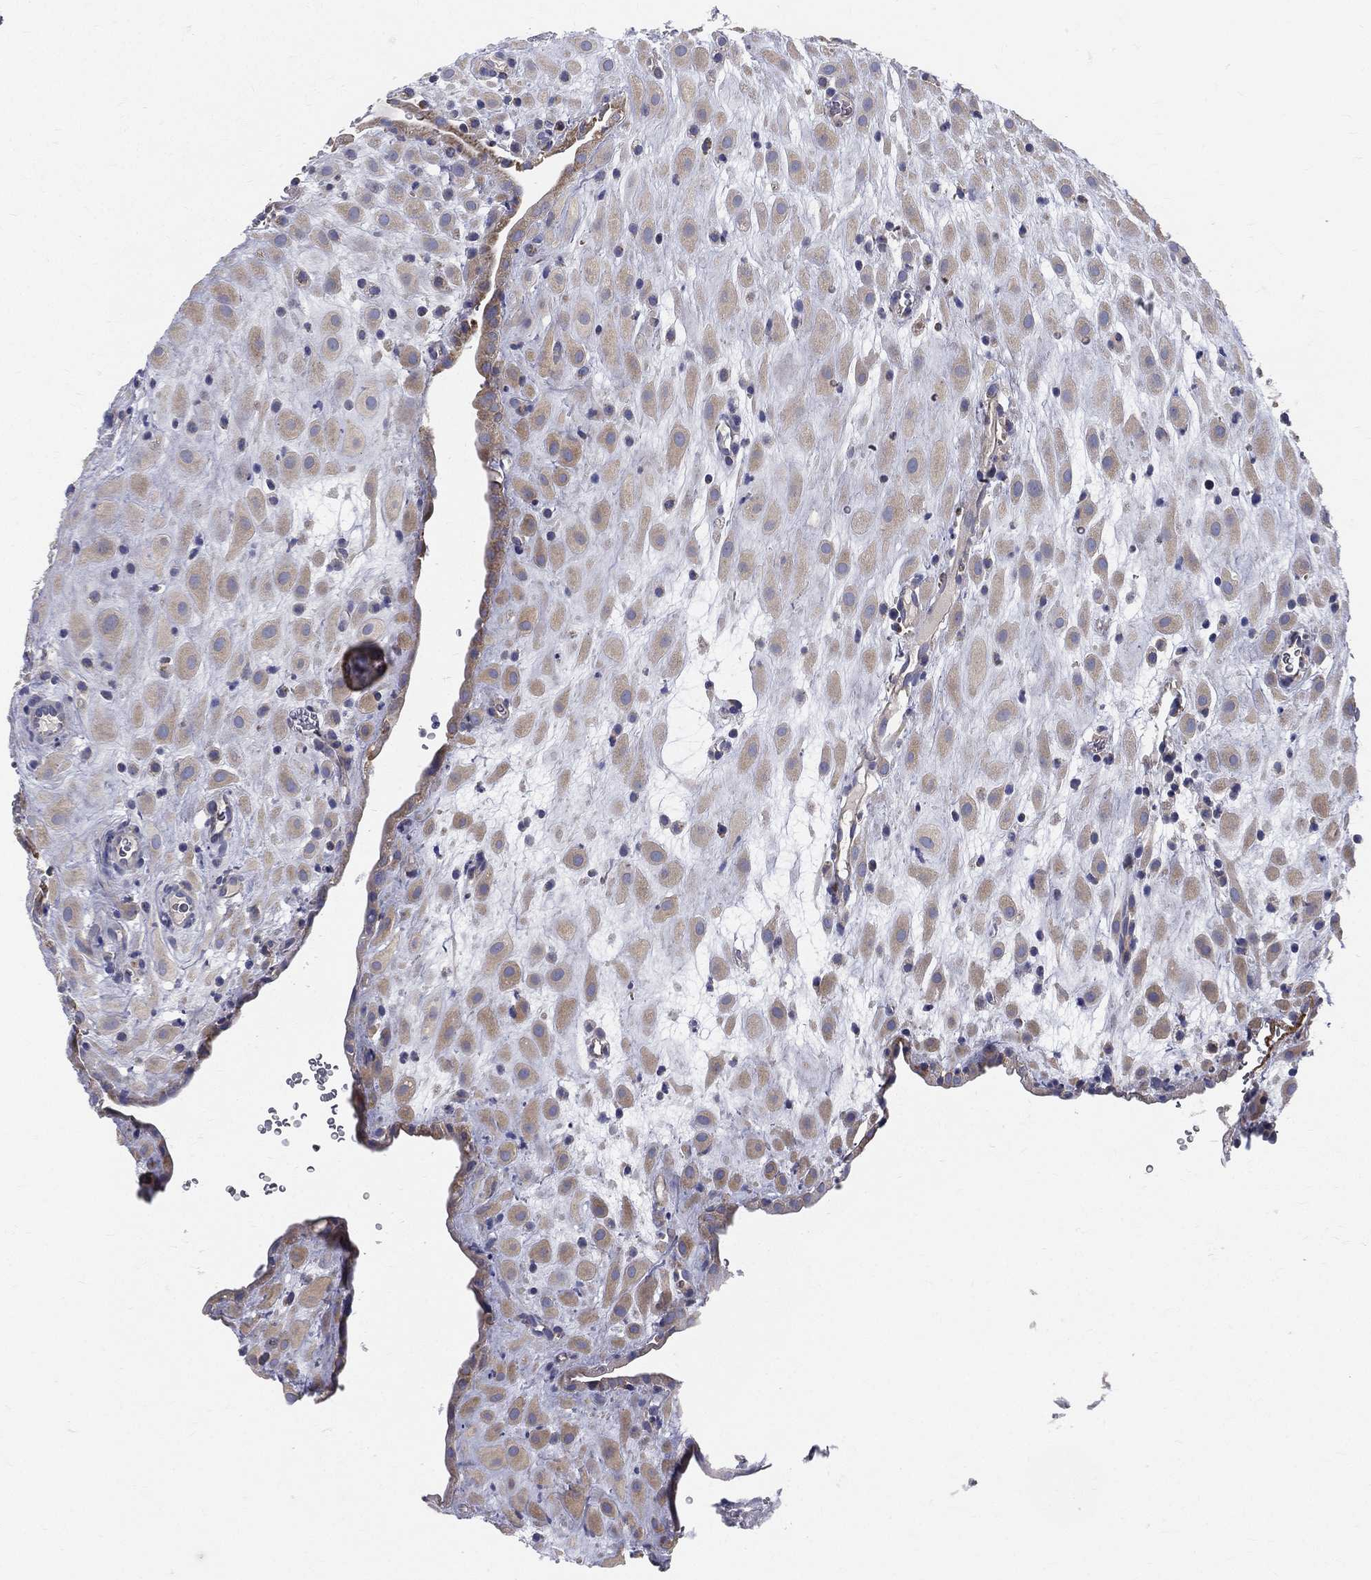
{"staining": {"intensity": "weak", "quantity": "25%-75%", "location": "cytoplasmic/membranous"}, "tissue": "placenta", "cell_type": "Decidual cells", "image_type": "normal", "snomed": [{"axis": "morphology", "description": "Normal tissue, NOS"}, {"axis": "topography", "description": "Placenta"}], "caption": "Immunohistochemical staining of benign human placenta exhibits 25%-75% levels of weak cytoplasmic/membranous protein positivity in about 25%-75% of decidual cells. (DAB IHC, brown staining for protein, blue staining for nuclei).", "gene": "PWWP3A", "patient": {"sex": "female", "age": 19}}